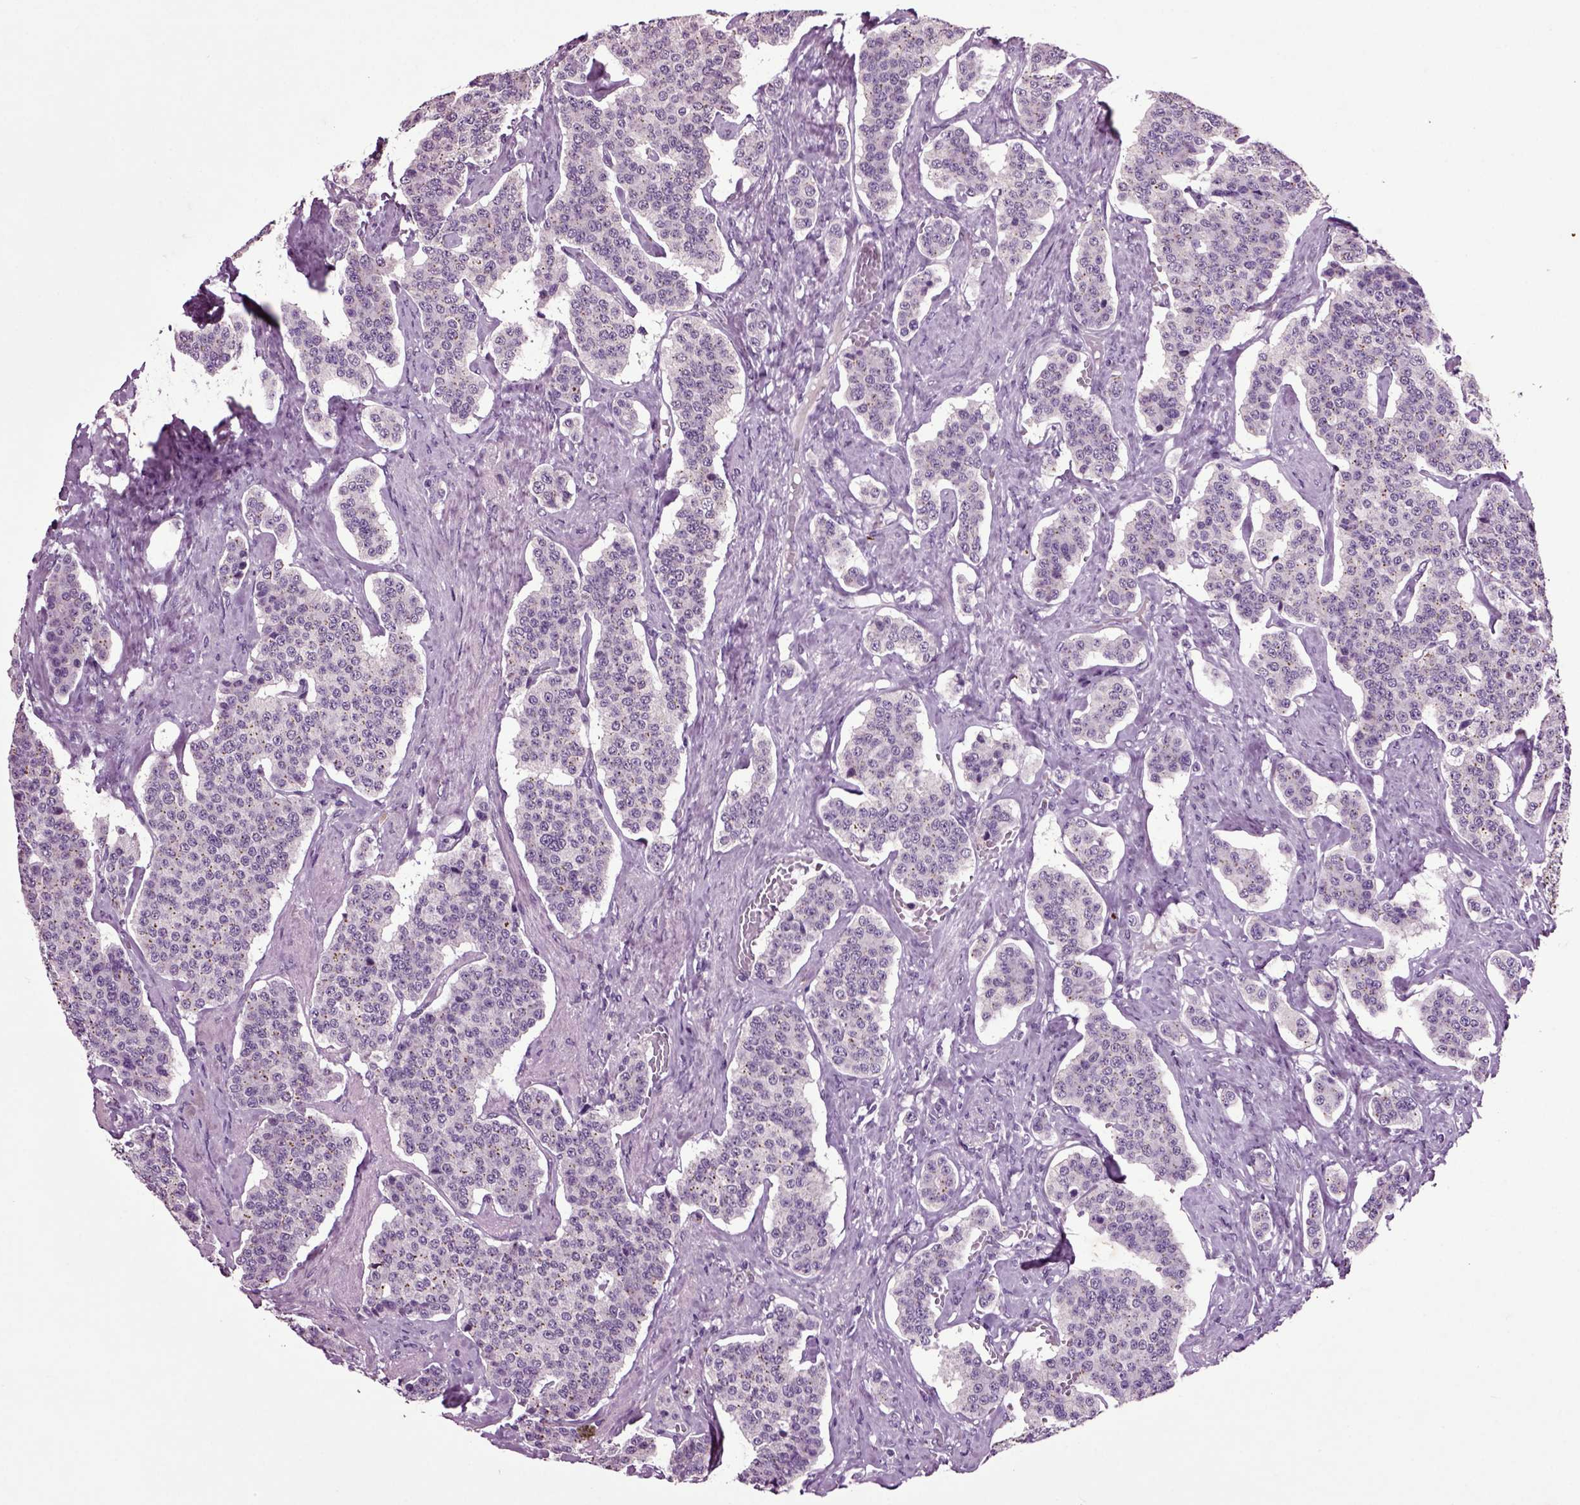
{"staining": {"intensity": "negative", "quantity": "none", "location": "none"}, "tissue": "carcinoid", "cell_type": "Tumor cells", "image_type": "cancer", "snomed": [{"axis": "morphology", "description": "Carcinoid, malignant, NOS"}, {"axis": "topography", "description": "Small intestine"}], "caption": "DAB immunohistochemical staining of human carcinoid shows no significant expression in tumor cells.", "gene": "CRHR1", "patient": {"sex": "female", "age": 58}}